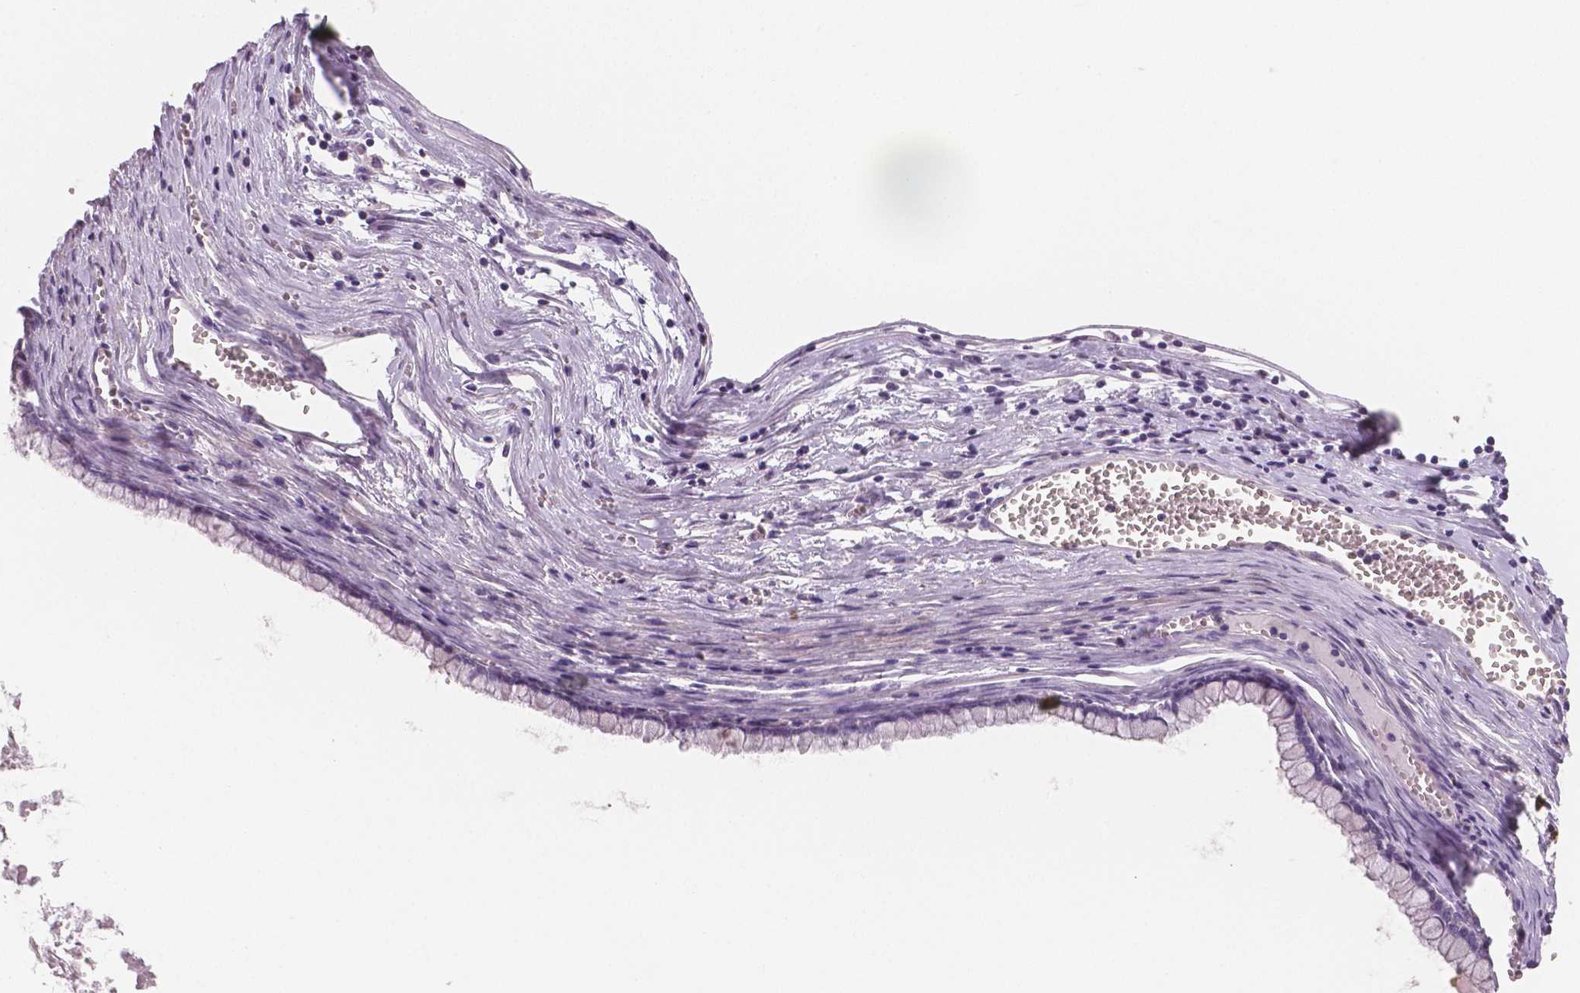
{"staining": {"intensity": "negative", "quantity": "none", "location": "none"}, "tissue": "ovarian cancer", "cell_type": "Tumor cells", "image_type": "cancer", "snomed": [{"axis": "morphology", "description": "Cystadenocarcinoma, mucinous, NOS"}, {"axis": "topography", "description": "Ovary"}], "caption": "A histopathology image of human mucinous cystadenocarcinoma (ovarian) is negative for staining in tumor cells. Brightfield microscopy of IHC stained with DAB (3,3'-diaminobenzidine) (brown) and hematoxylin (blue), captured at high magnification.", "gene": "TSPAN7", "patient": {"sex": "female", "age": 67}}